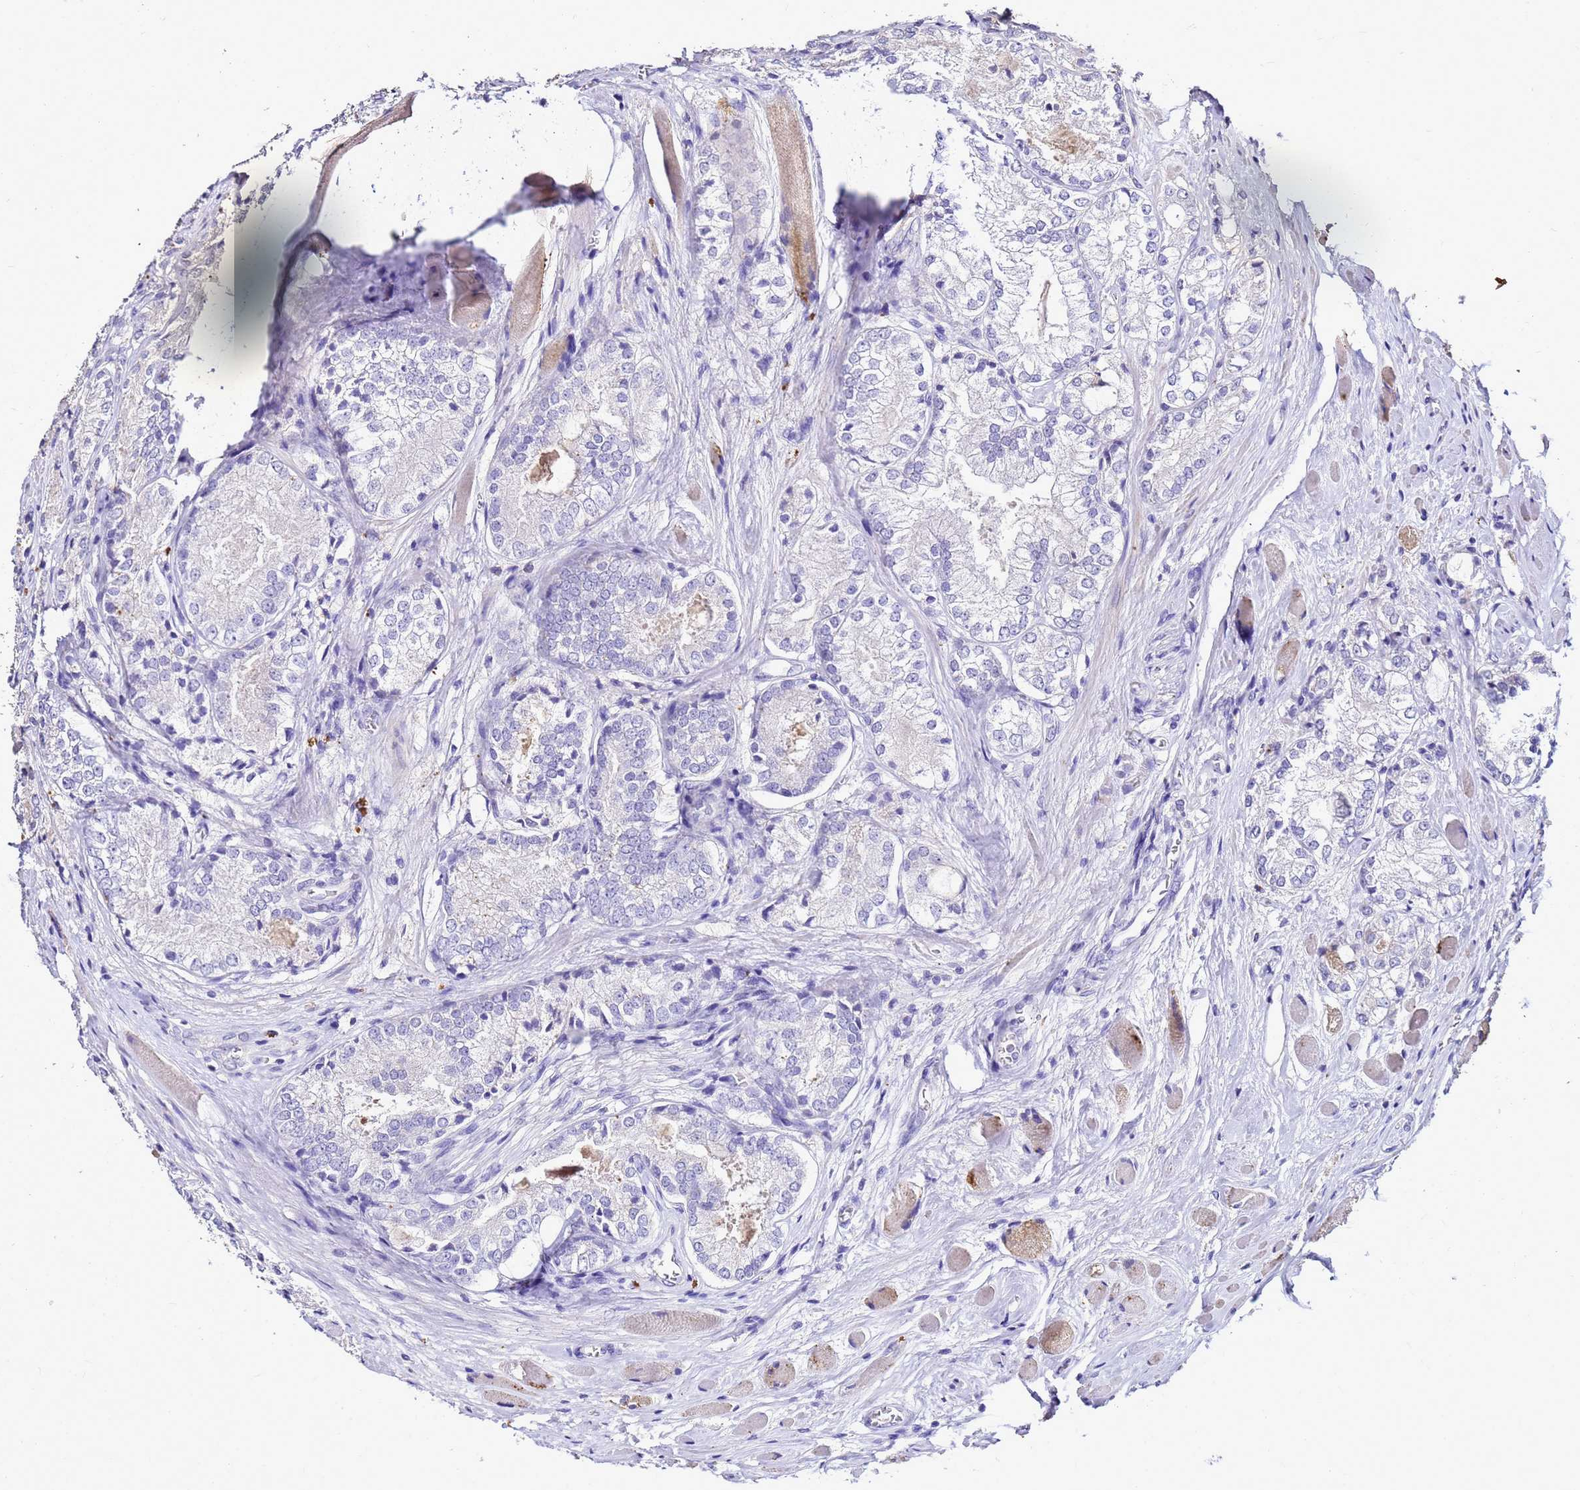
{"staining": {"intensity": "negative", "quantity": "none", "location": "none"}, "tissue": "prostate cancer", "cell_type": "Tumor cells", "image_type": "cancer", "snomed": [{"axis": "morphology", "description": "Adenocarcinoma, Low grade"}, {"axis": "topography", "description": "Prostate"}], "caption": "Protein analysis of low-grade adenocarcinoma (prostate) demonstrates no significant positivity in tumor cells.", "gene": "S100A2", "patient": {"sex": "male", "age": 67}}